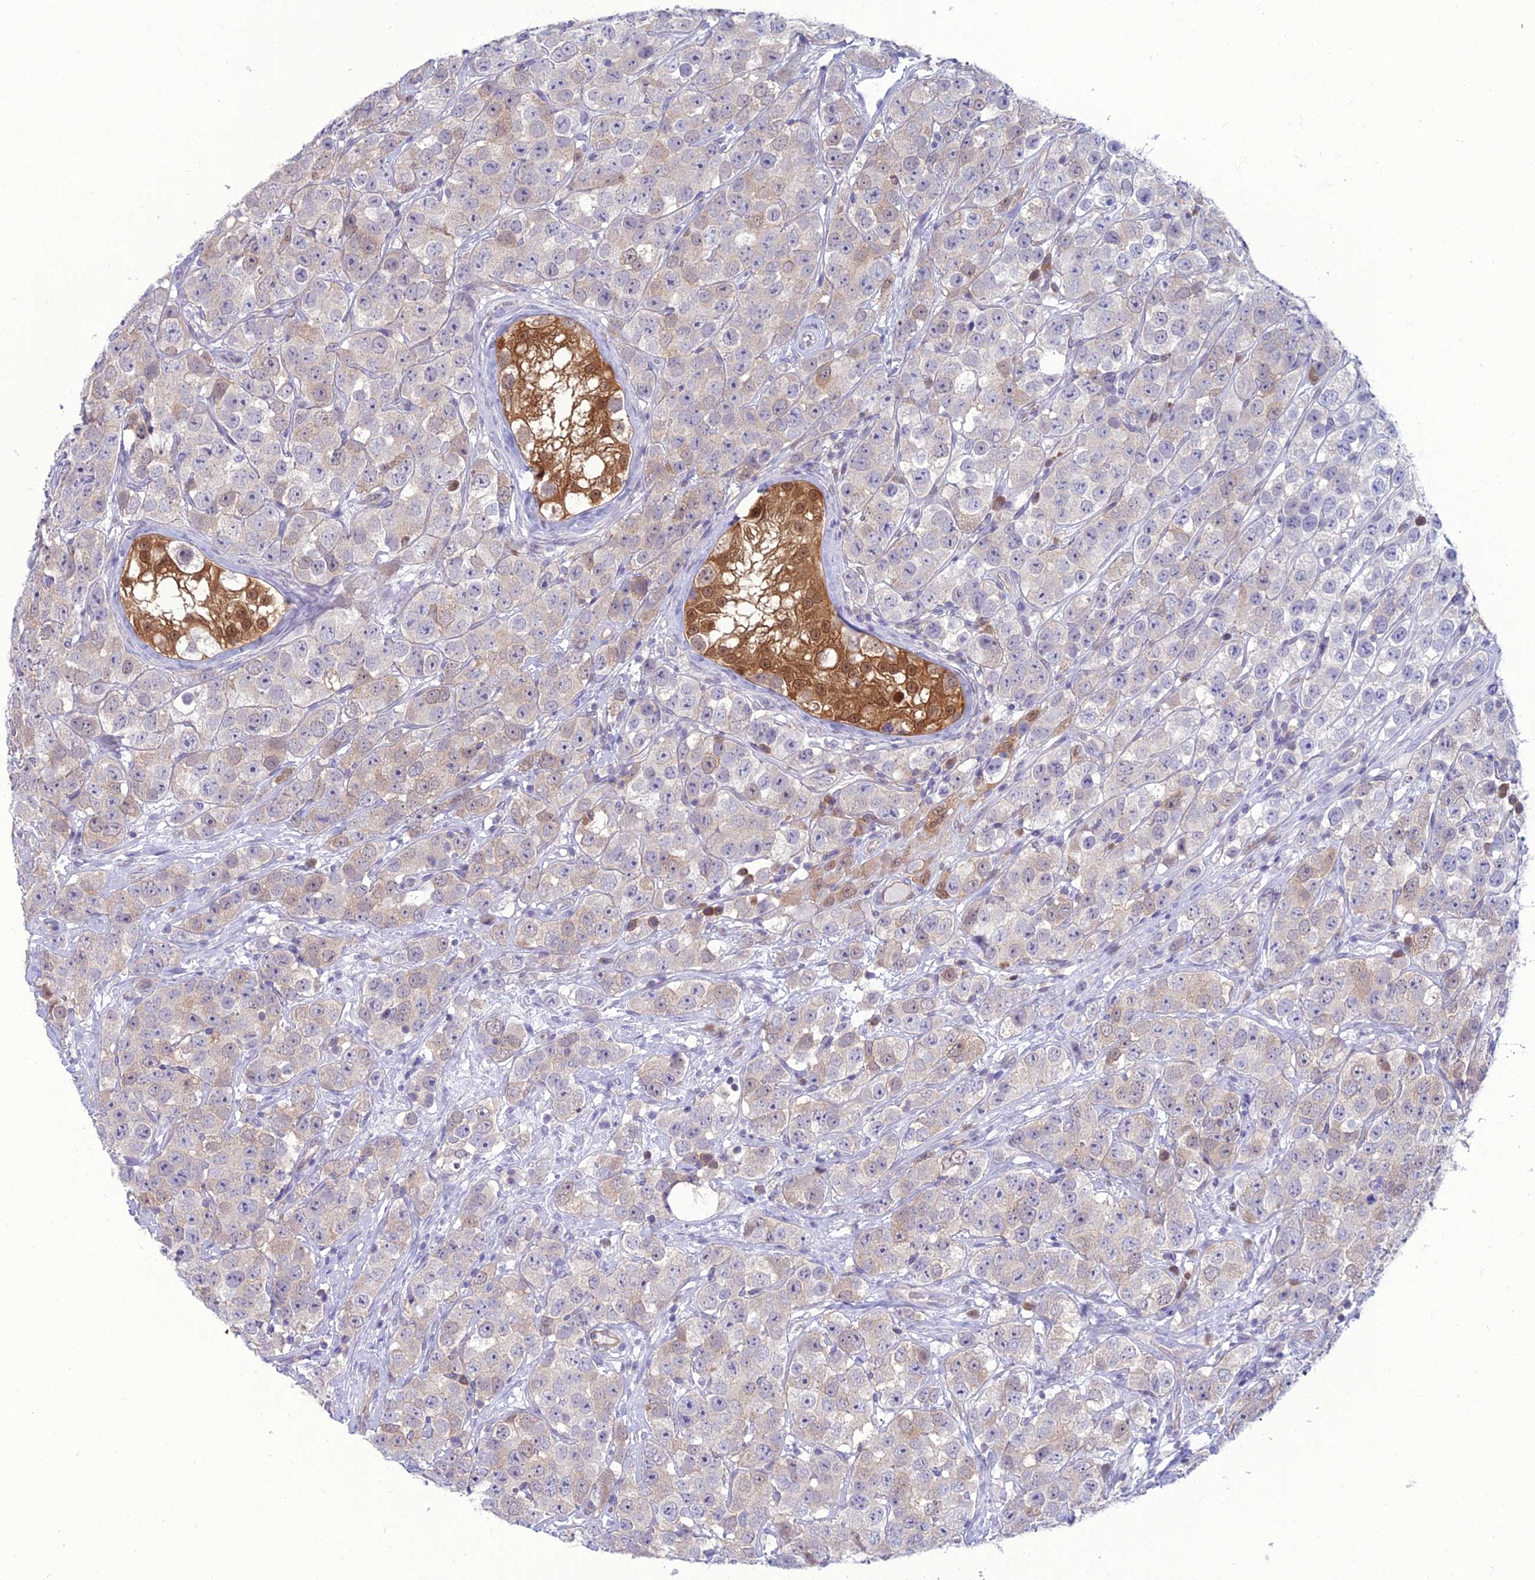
{"staining": {"intensity": "weak", "quantity": "<25%", "location": "cytoplasmic/membranous"}, "tissue": "testis cancer", "cell_type": "Tumor cells", "image_type": "cancer", "snomed": [{"axis": "morphology", "description": "Seminoma, NOS"}, {"axis": "topography", "description": "Testis"}], "caption": "Testis seminoma was stained to show a protein in brown. There is no significant staining in tumor cells. (DAB immunohistochemistry (IHC), high magnification).", "gene": "GNPNAT1", "patient": {"sex": "male", "age": 28}}